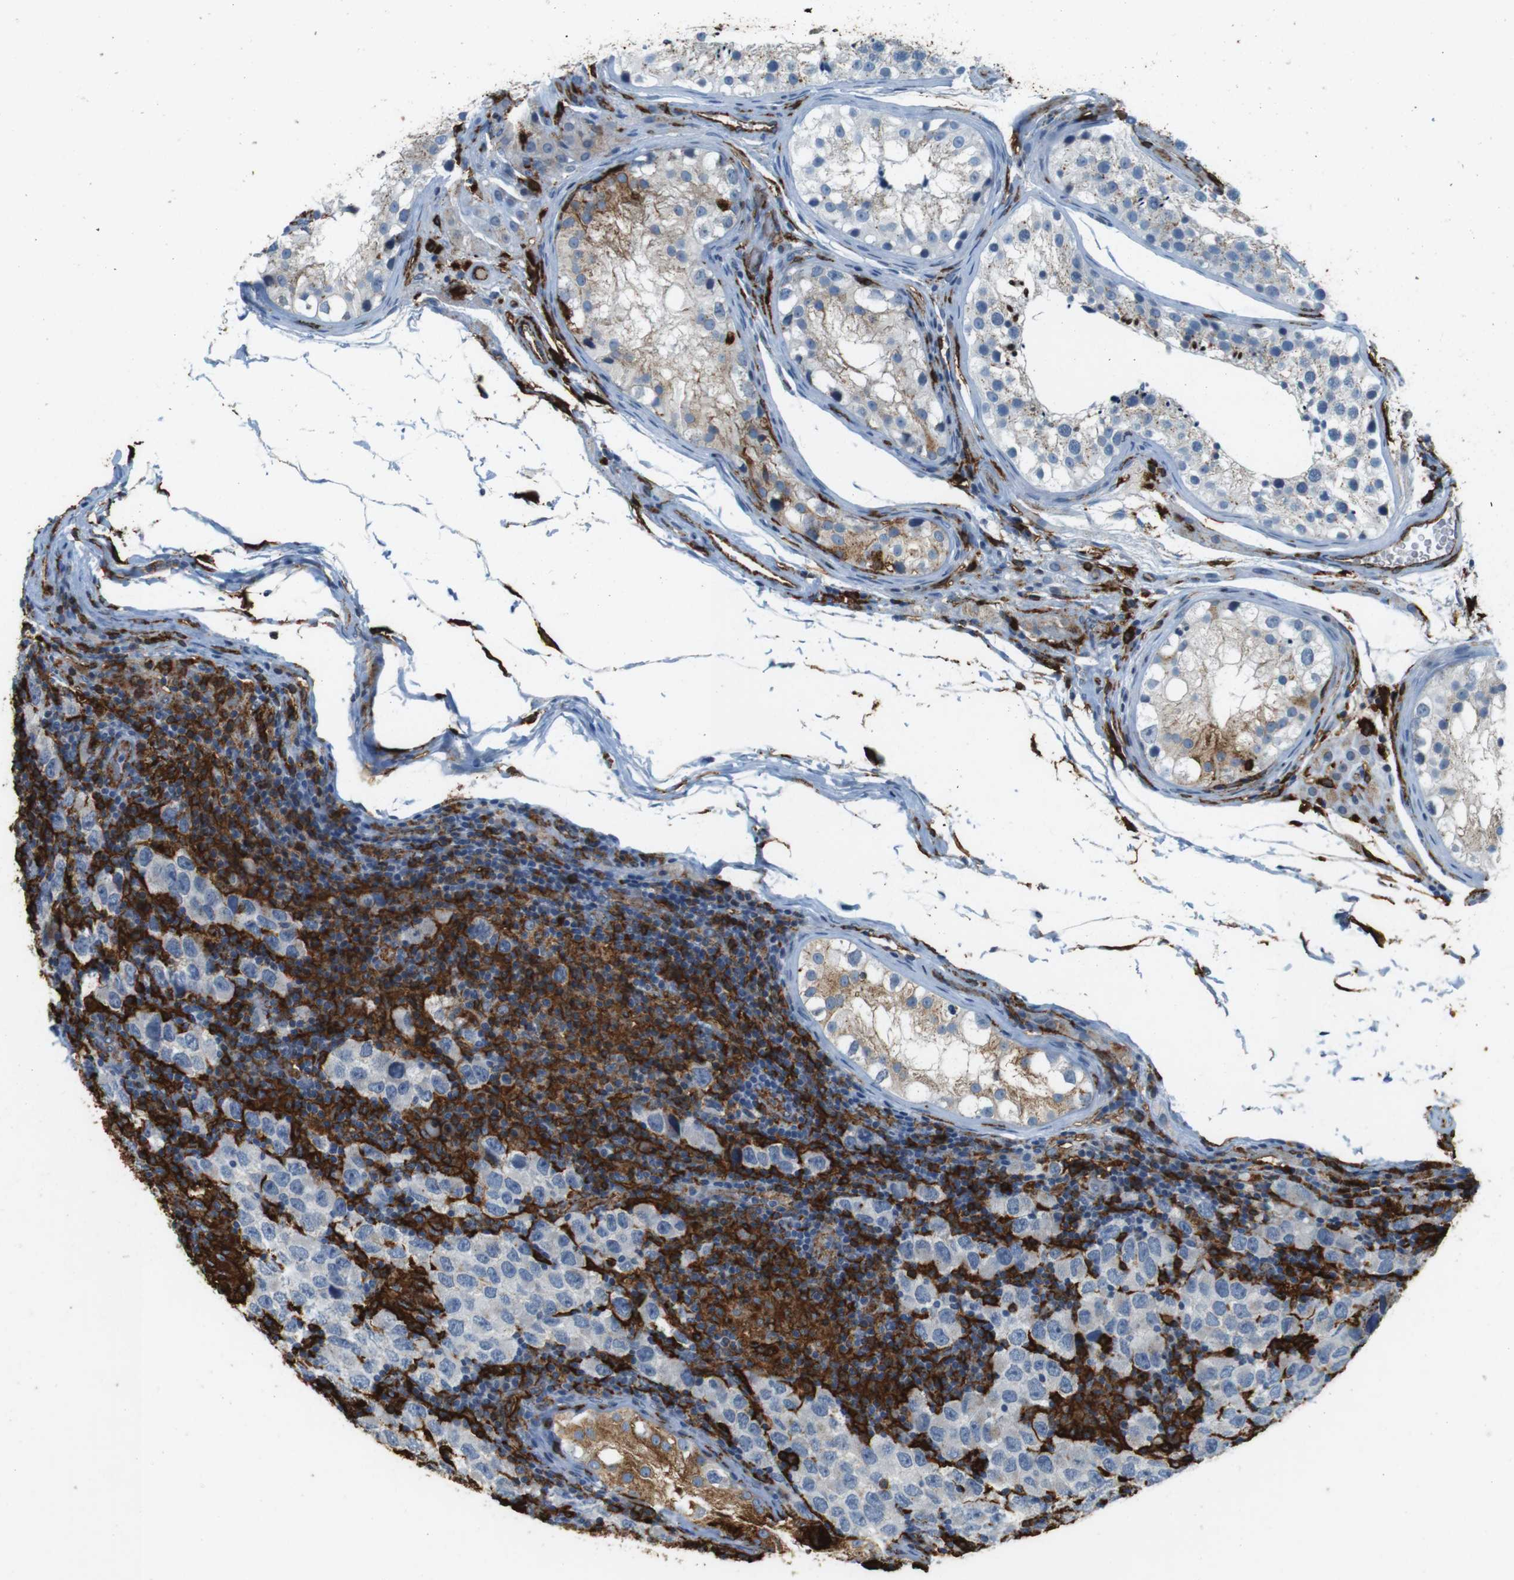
{"staining": {"intensity": "negative", "quantity": "none", "location": "none"}, "tissue": "testis cancer", "cell_type": "Tumor cells", "image_type": "cancer", "snomed": [{"axis": "morphology", "description": "Carcinoma, Embryonal, NOS"}, {"axis": "topography", "description": "Testis"}], "caption": "Human testis cancer stained for a protein using immunohistochemistry (IHC) reveals no staining in tumor cells.", "gene": "HLA-DRA", "patient": {"sex": "male", "age": 21}}